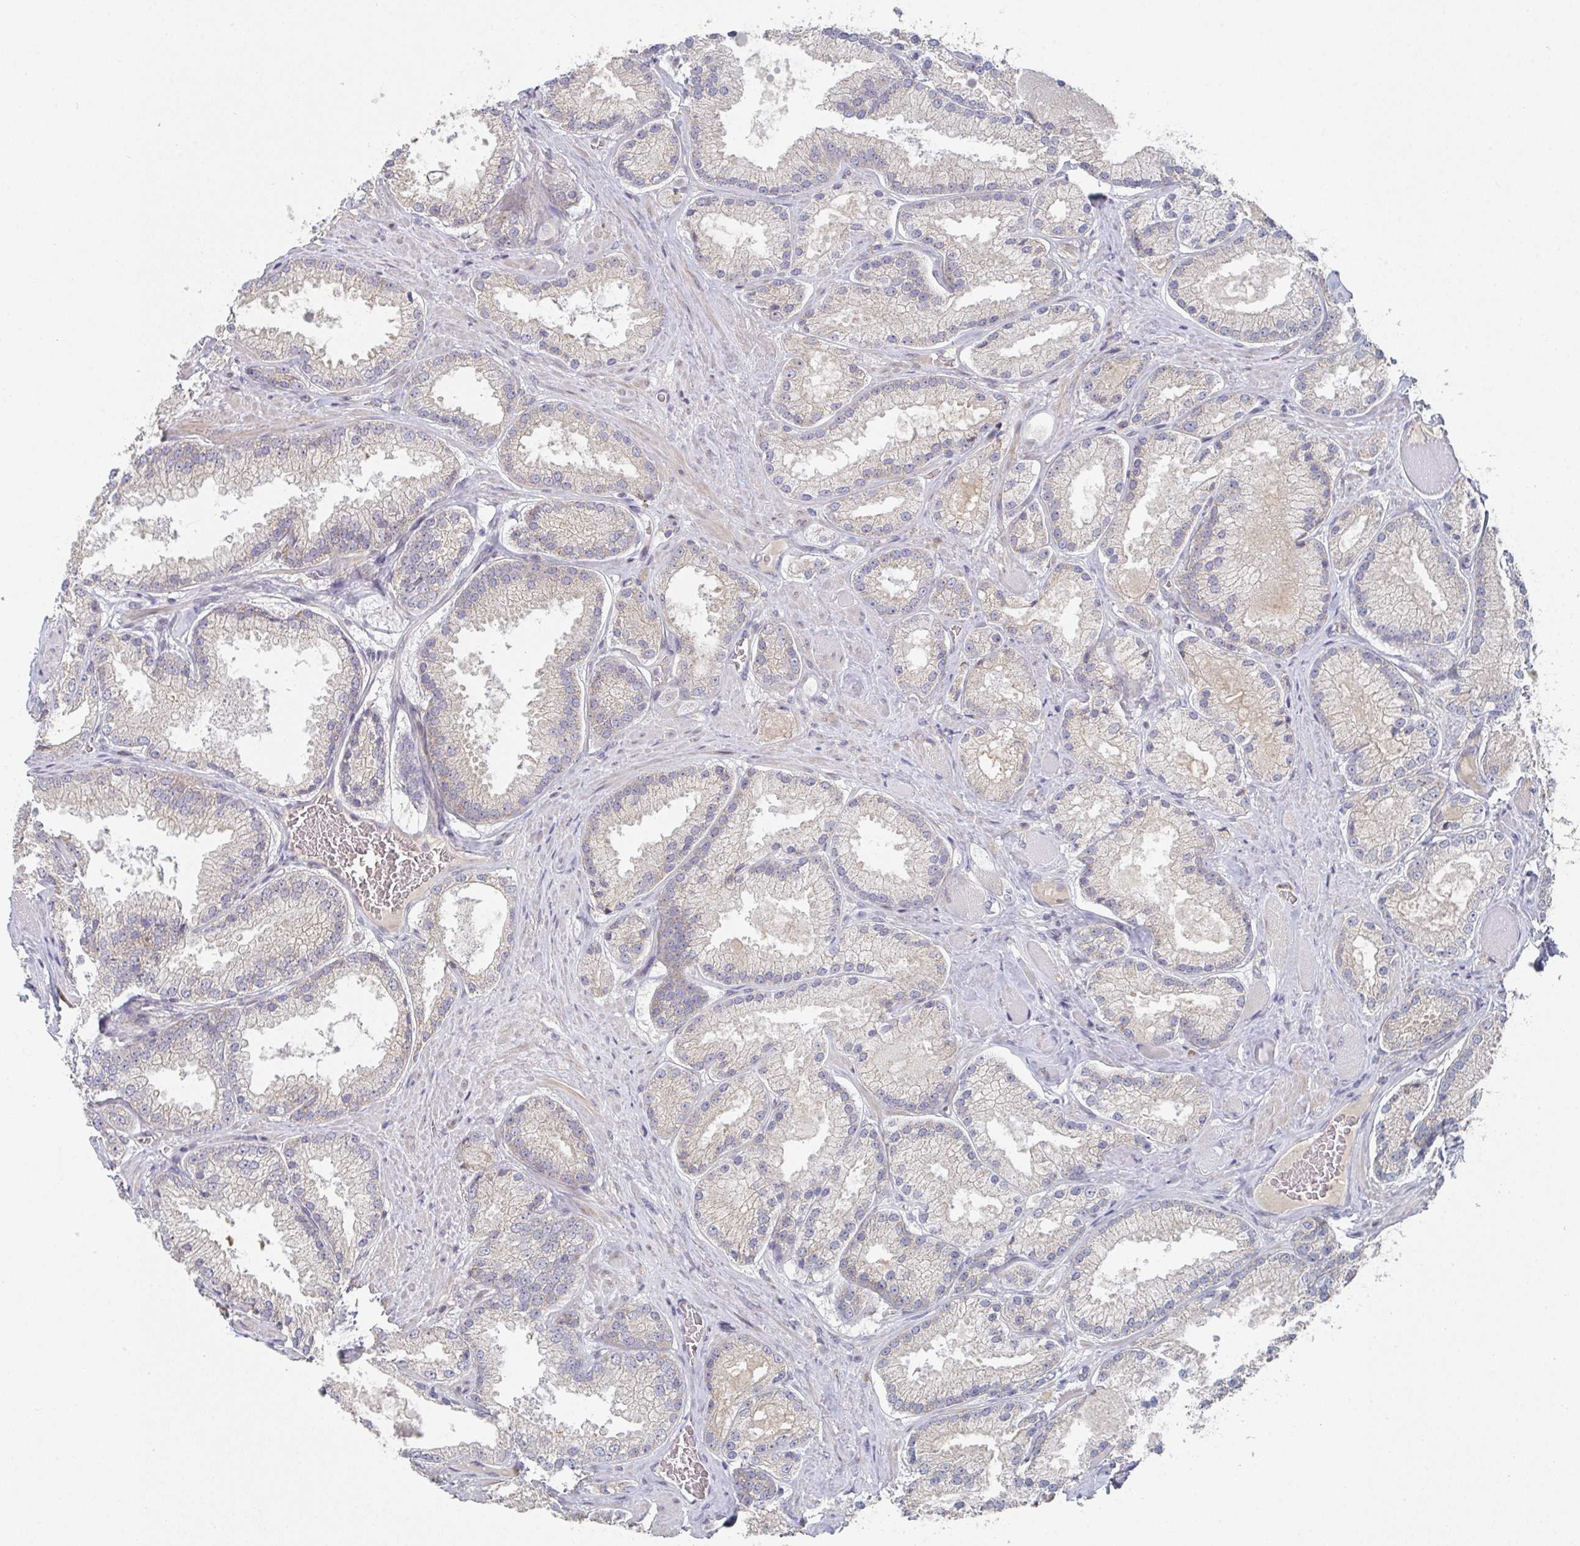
{"staining": {"intensity": "negative", "quantity": "none", "location": "none"}, "tissue": "prostate cancer", "cell_type": "Tumor cells", "image_type": "cancer", "snomed": [{"axis": "morphology", "description": "Adenocarcinoma, High grade"}, {"axis": "topography", "description": "Prostate"}], "caption": "Histopathology image shows no significant protein positivity in tumor cells of prostate cancer (adenocarcinoma (high-grade)). The staining was performed using DAB to visualize the protein expression in brown, while the nuclei were stained in blue with hematoxylin (Magnification: 20x).", "gene": "ELOVL1", "patient": {"sex": "male", "age": 68}}